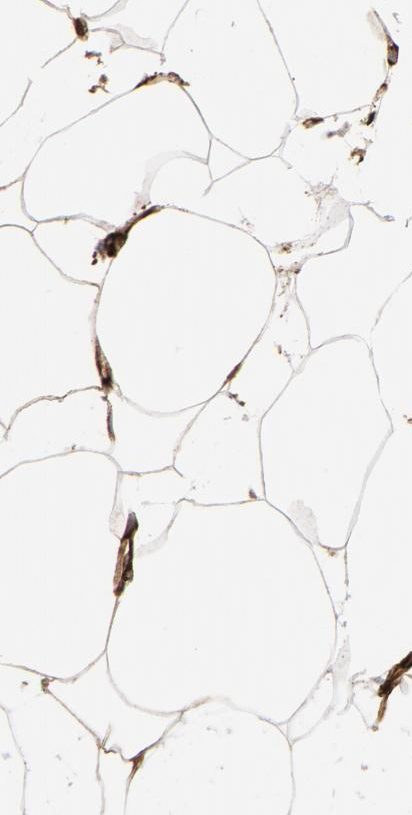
{"staining": {"intensity": "moderate", "quantity": ">75%", "location": "cytoplasmic/membranous"}, "tissue": "adipose tissue", "cell_type": "Adipocytes", "image_type": "normal", "snomed": [{"axis": "morphology", "description": "Normal tissue, NOS"}, {"axis": "morphology", "description": "Duct carcinoma"}, {"axis": "topography", "description": "Breast"}, {"axis": "topography", "description": "Adipose tissue"}], "caption": "The micrograph shows immunohistochemical staining of normal adipose tissue. There is moderate cytoplasmic/membranous positivity is present in about >75% of adipocytes. Nuclei are stained in blue.", "gene": "SERPINH1", "patient": {"sex": "female", "age": 37}}